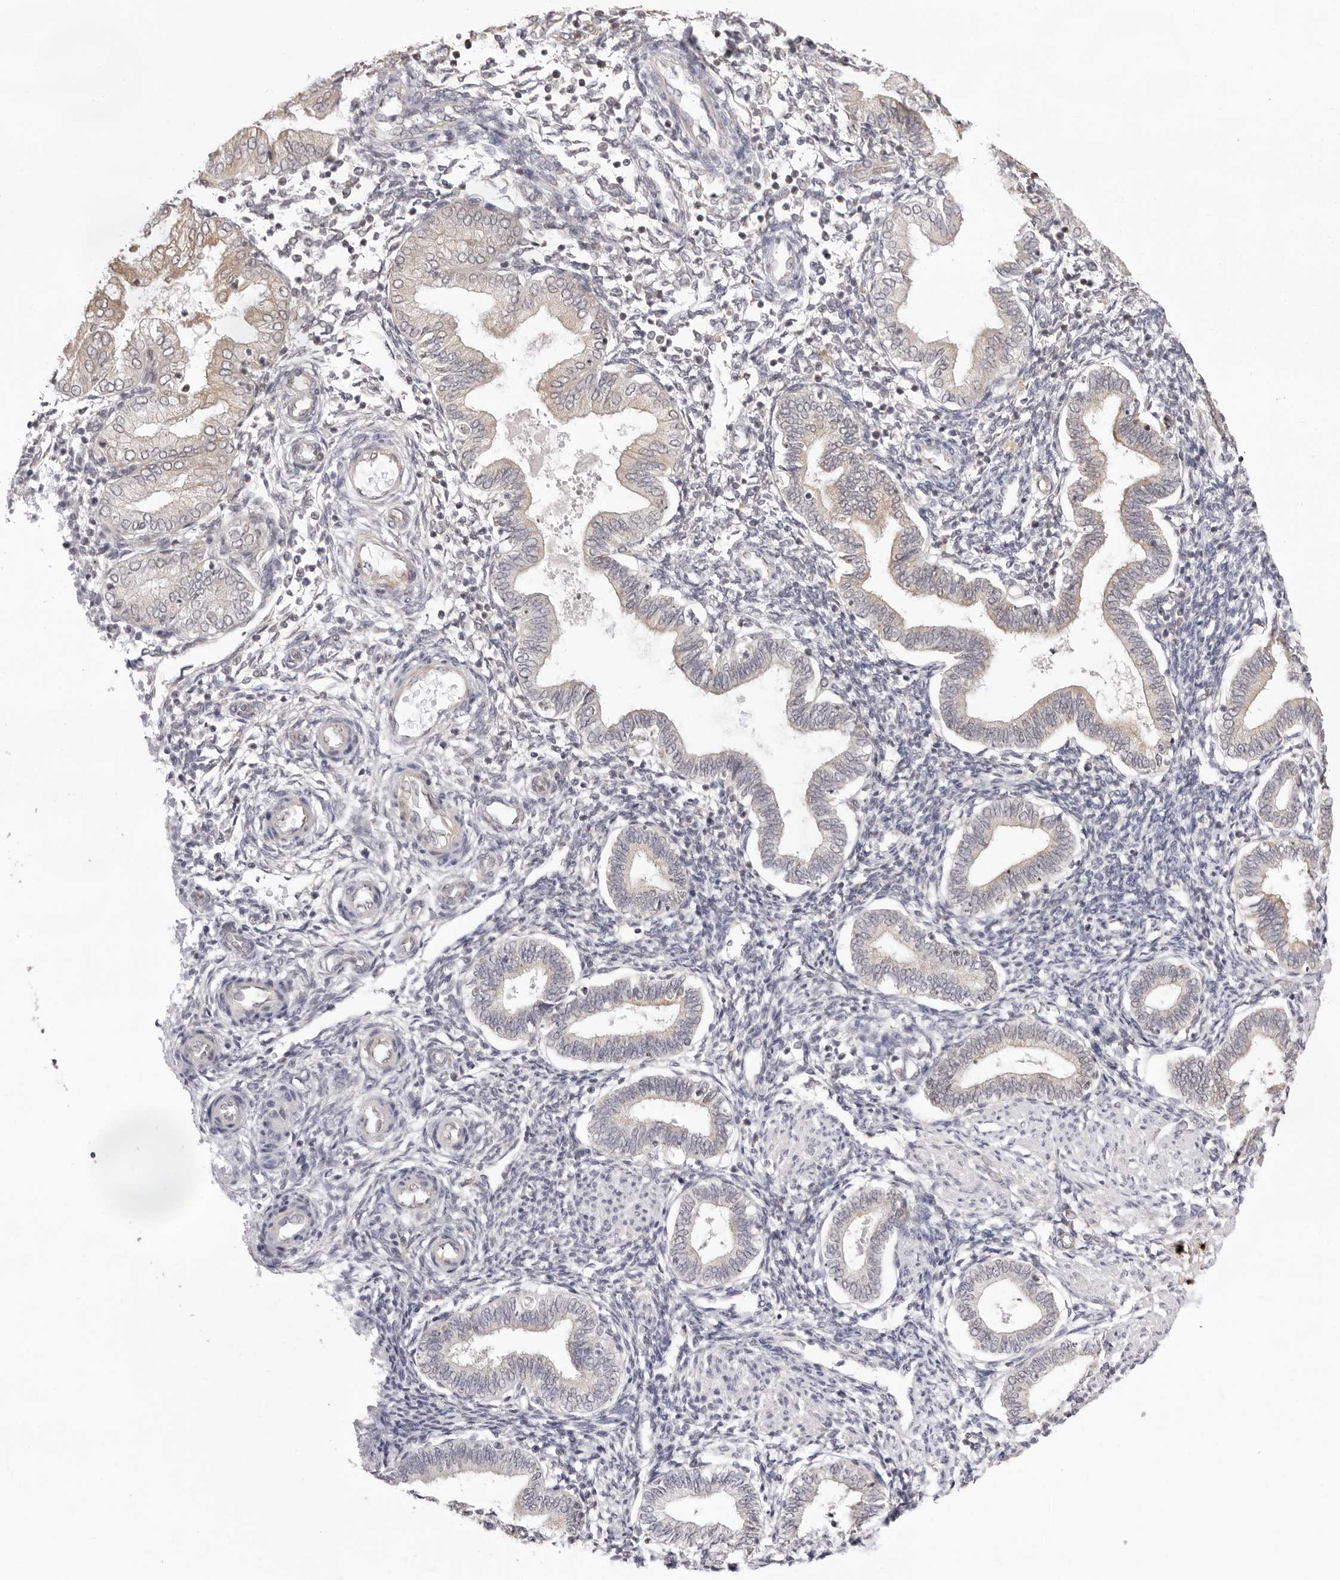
{"staining": {"intensity": "negative", "quantity": "none", "location": "none"}, "tissue": "endometrium", "cell_type": "Cells in endometrial stroma", "image_type": "normal", "snomed": [{"axis": "morphology", "description": "Normal tissue, NOS"}, {"axis": "topography", "description": "Endometrium"}], "caption": "Image shows no protein expression in cells in endometrial stroma of benign endometrium.", "gene": "FDPS", "patient": {"sex": "female", "age": 53}}